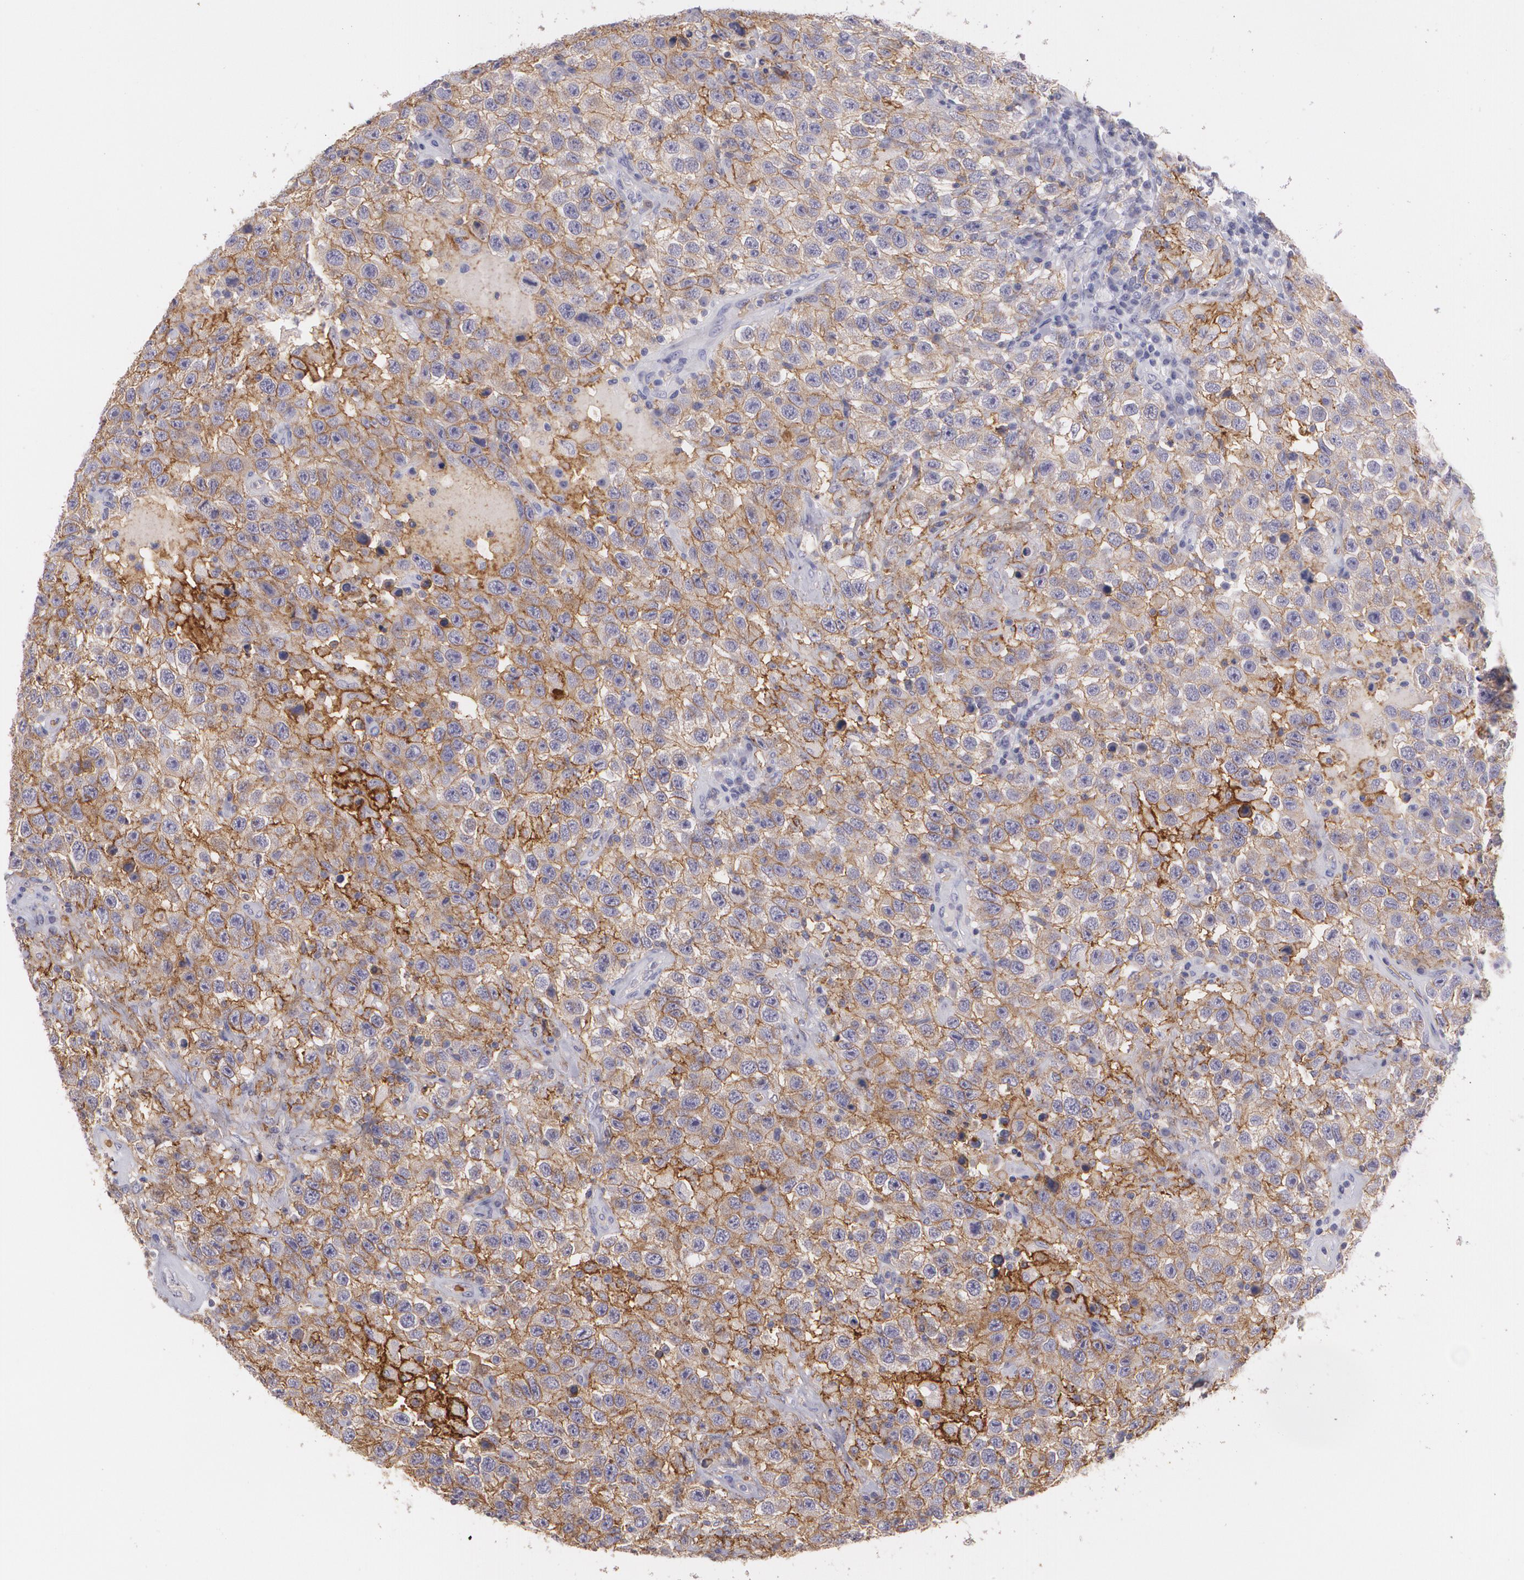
{"staining": {"intensity": "strong", "quantity": ">75%", "location": "cytoplasmic/membranous"}, "tissue": "testis cancer", "cell_type": "Tumor cells", "image_type": "cancer", "snomed": [{"axis": "morphology", "description": "Seminoma, NOS"}, {"axis": "topography", "description": "Testis"}], "caption": "Testis cancer (seminoma) stained with a protein marker reveals strong staining in tumor cells.", "gene": "ACE", "patient": {"sex": "male", "age": 41}}